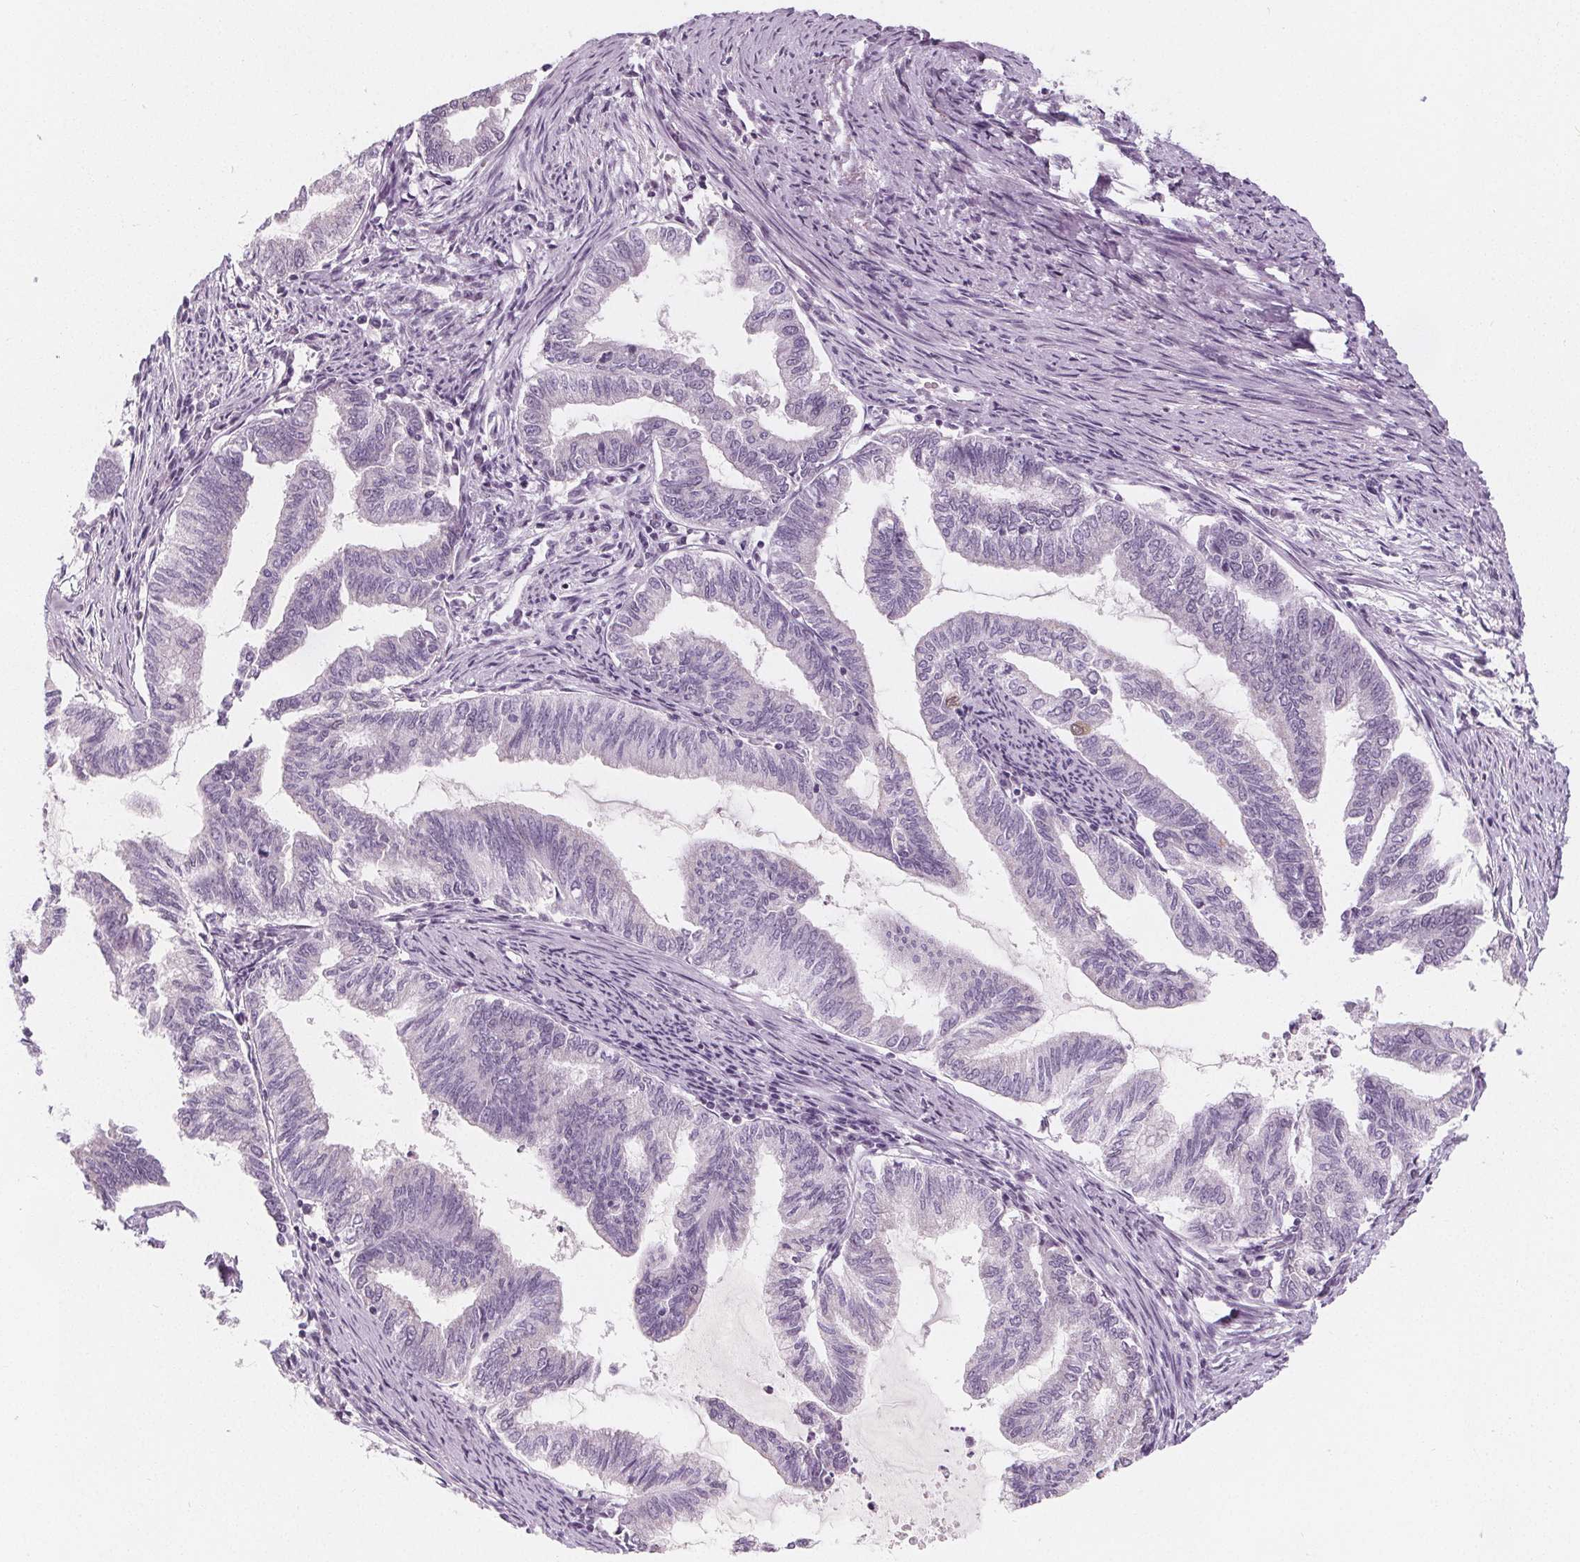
{"staining": {"intensity": "negative", "quantity": "none", "location": "none"}, "tissue": "endometrial cancer", "cell_type": "Tumor cells", "image_type": "cancer", "snomed": [{"axis": "morphology", "description": "Adenocarcinoma, NOS"}, {"axis": "topography", "description": "Endometrium"}], "caption": "This is a photomicrograph of IHC staining of adenocarcinoma (endometrial), which shows no expression in tumor cells. Nuclei are stained in blue.", "gene": "DBX2", "patient": {"sex": "female", "age": 79}}